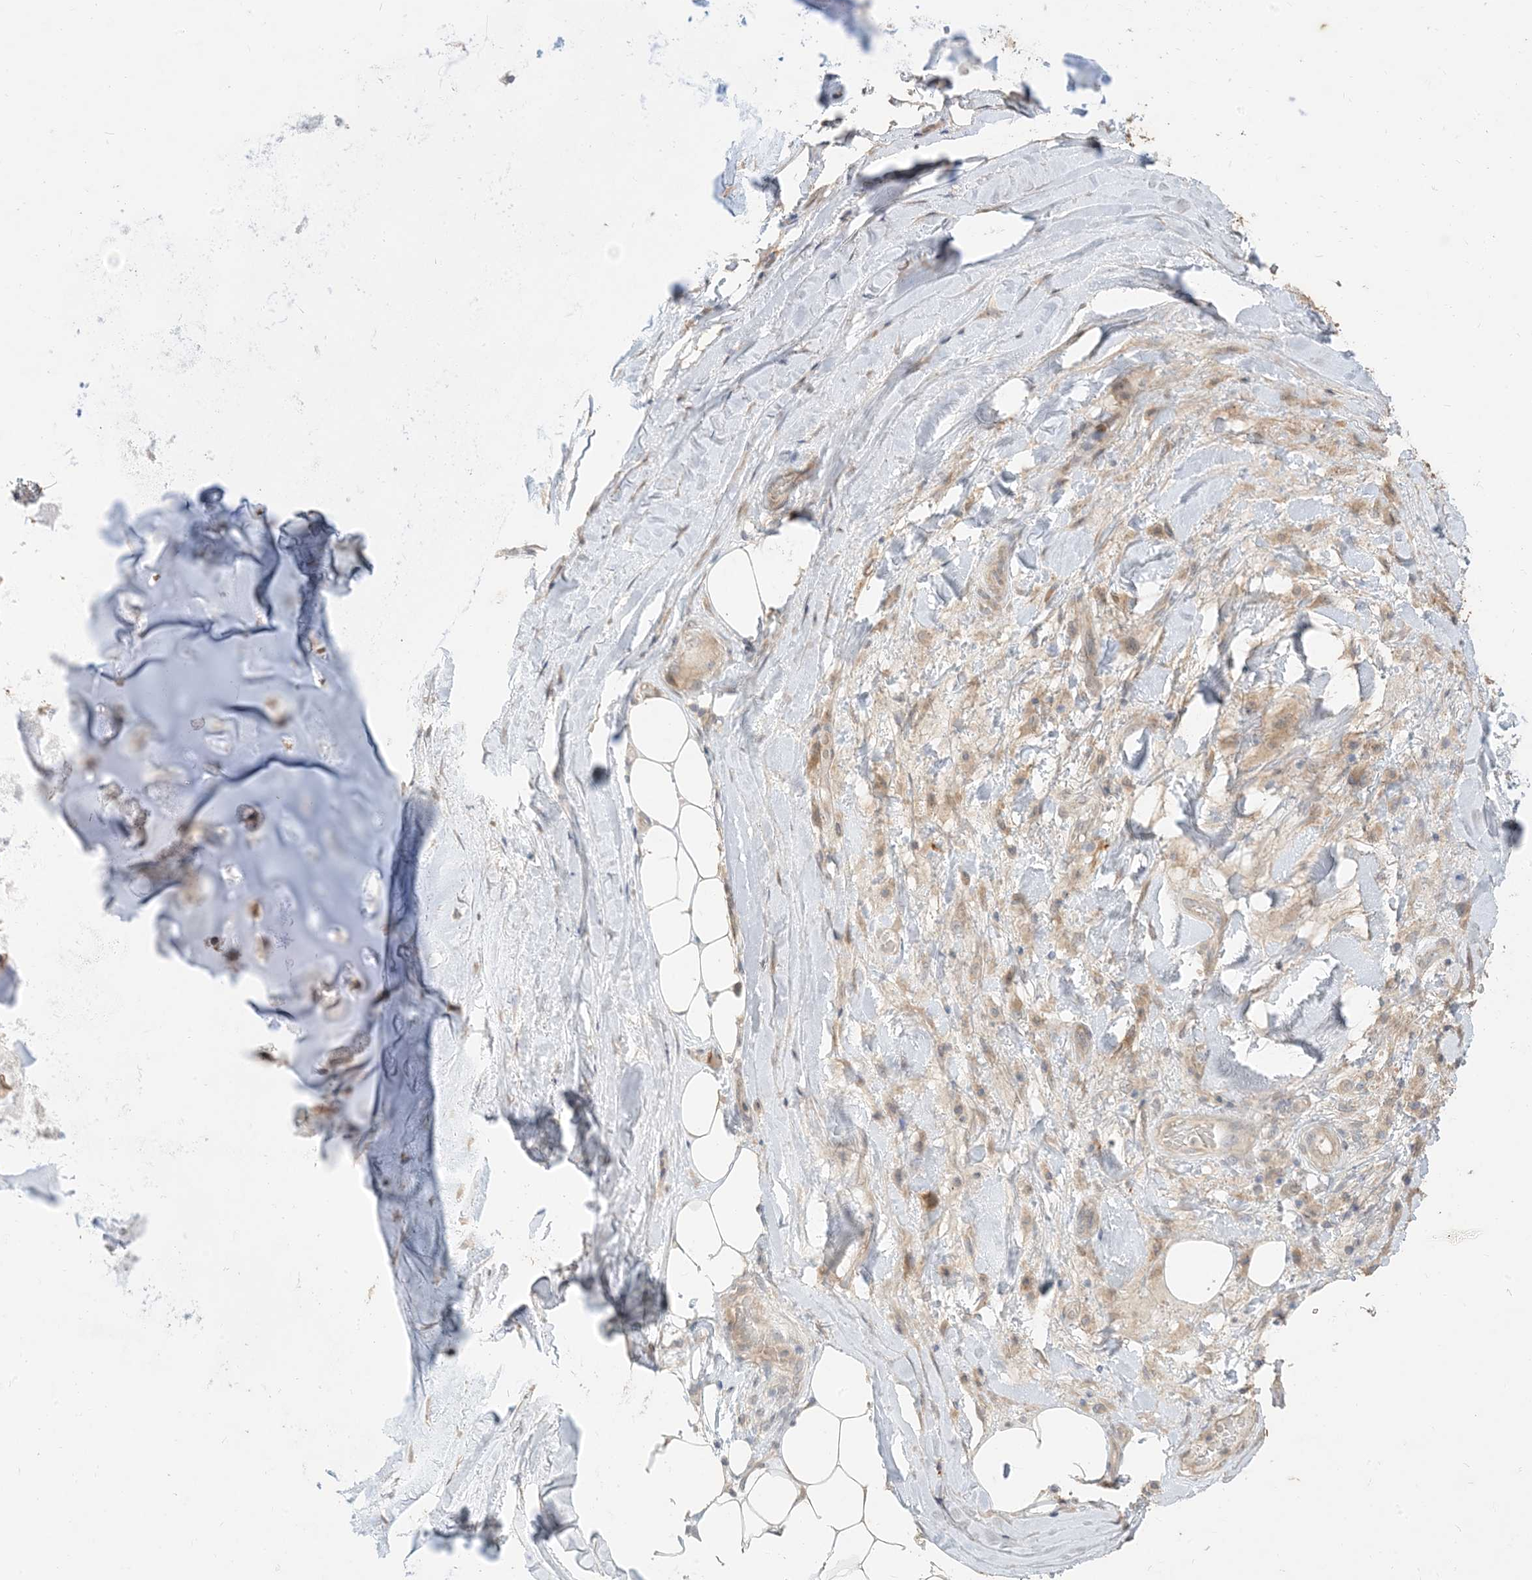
{"staining": {"intensity": "negative", "quantity": "none", "location": "none"}, "tissue": "adipose tissue", "cell_type": "Adipocytes", "image_type": "normal", "snomed": [{"axis": "morphology", "description": "Normal tissue, NOS"}, {"axis": "morphology", "description": "Squamous cell carcinoma, NOS"}, {"axis": "topography", "description": "Lymph node"}, {"axis": "topography", "description": "Bronchus"}, {"axis": "topography", "description": "Lung"}], "caption": "Protein analysis of normal adipose tissue shows no significant positivity in adipocytes. The staining was performed using DAB (3,3'-diaminobenzidine) to visualize the protein expression in brown, while the nuclei were stained in blue with hematoxylin (Magnification: 20x).", "gene": "RNF175", "patient": {"sex": "male", "age": 66}}